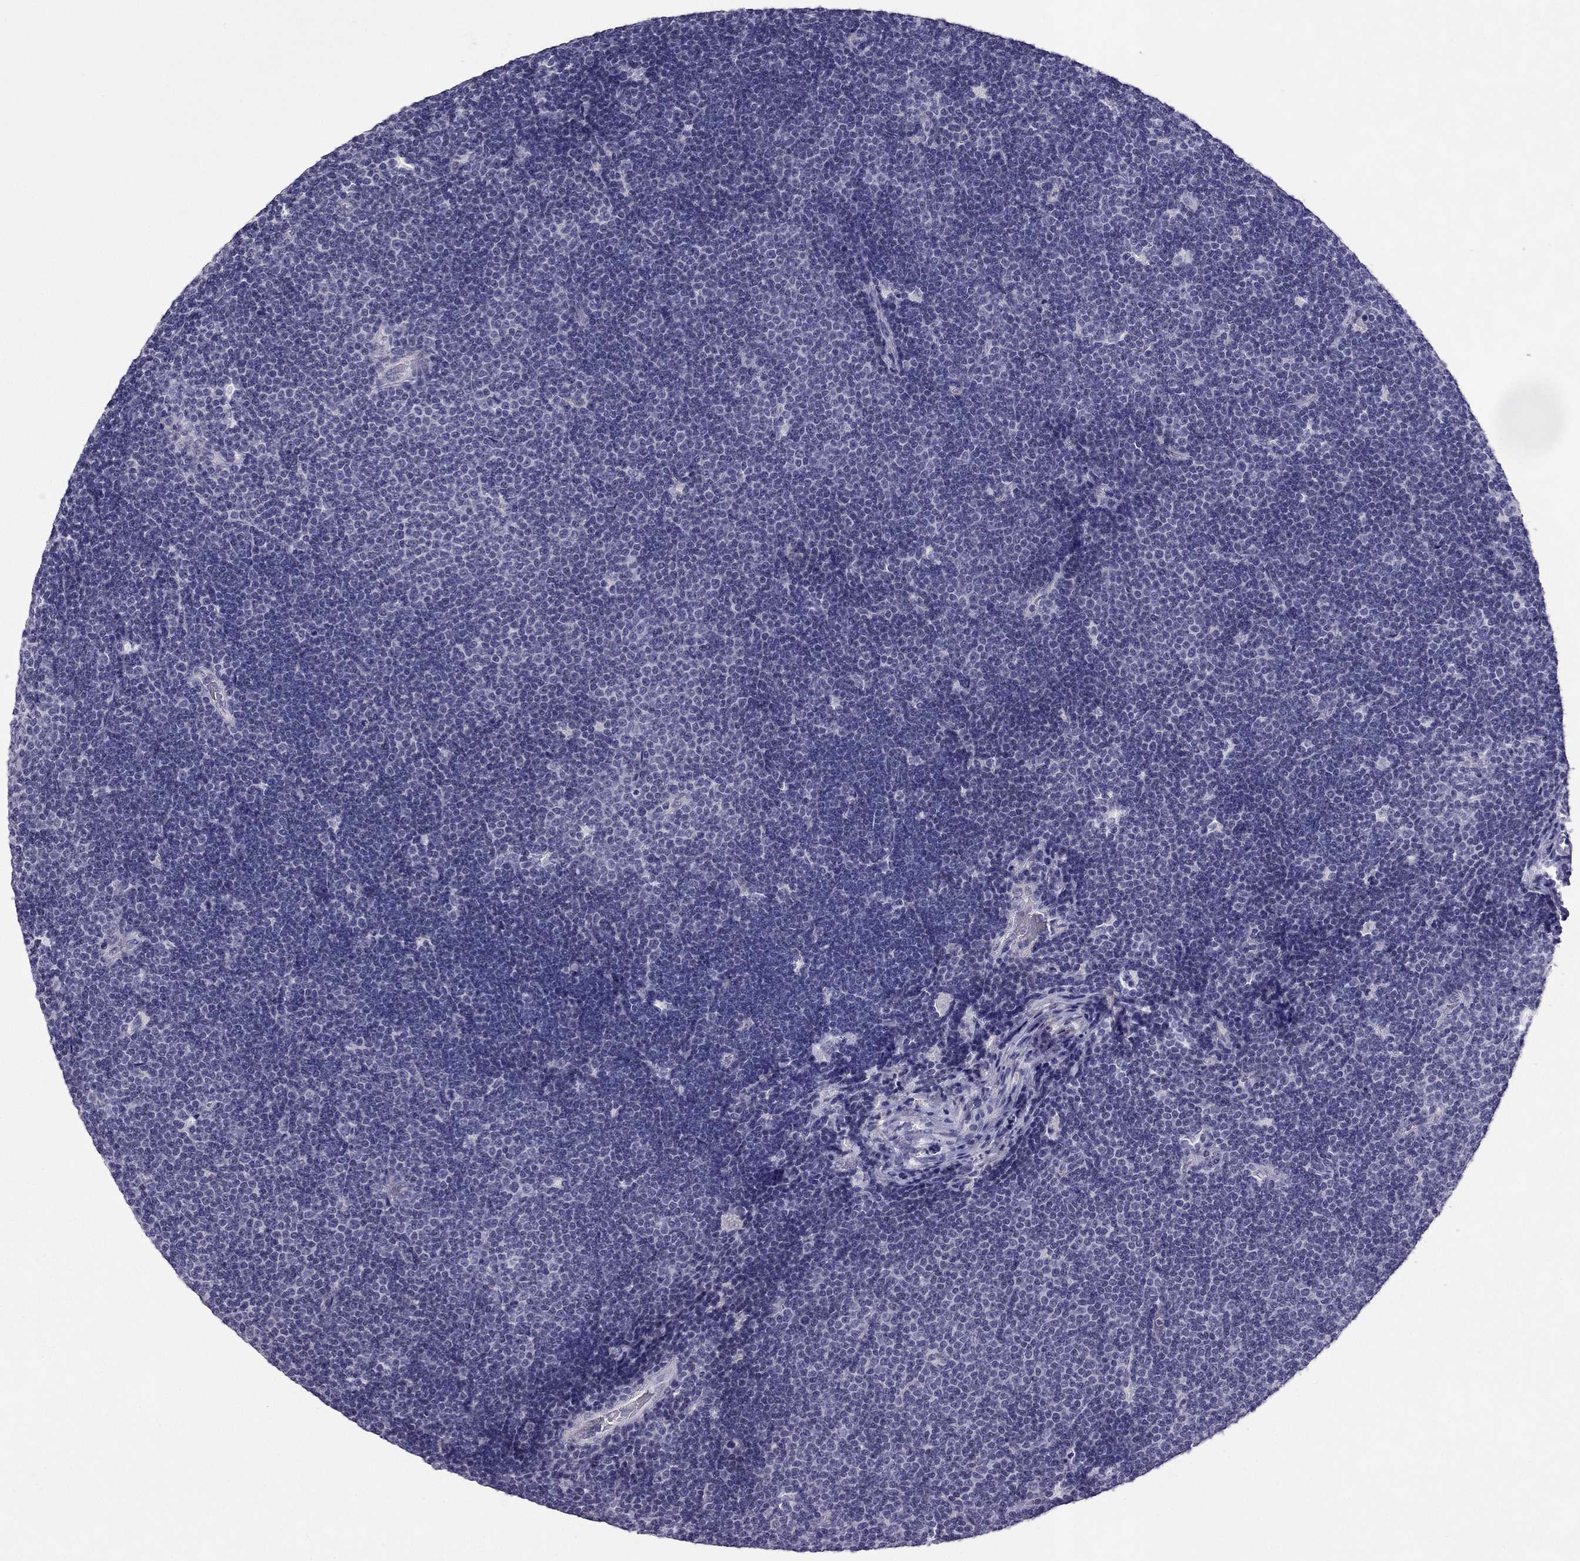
{"staining": {"intensity": "negative", "quantity": "none", "location": "none"}, "tissue": "lymphoma", "cell_type": "Tumor cells", "image_type": "cancer", "snomed": [{"axis": "morphology", "description": "Malignant lymphoma, non-Hodgkin's type, Low grade"}, {"axis": "topography", "description": "Brain"}], "caption": "Tumor cells show no significant protein expression in lymphoma.", "gene": "RHO", "patient": {"sex": "female", "age": 66}}